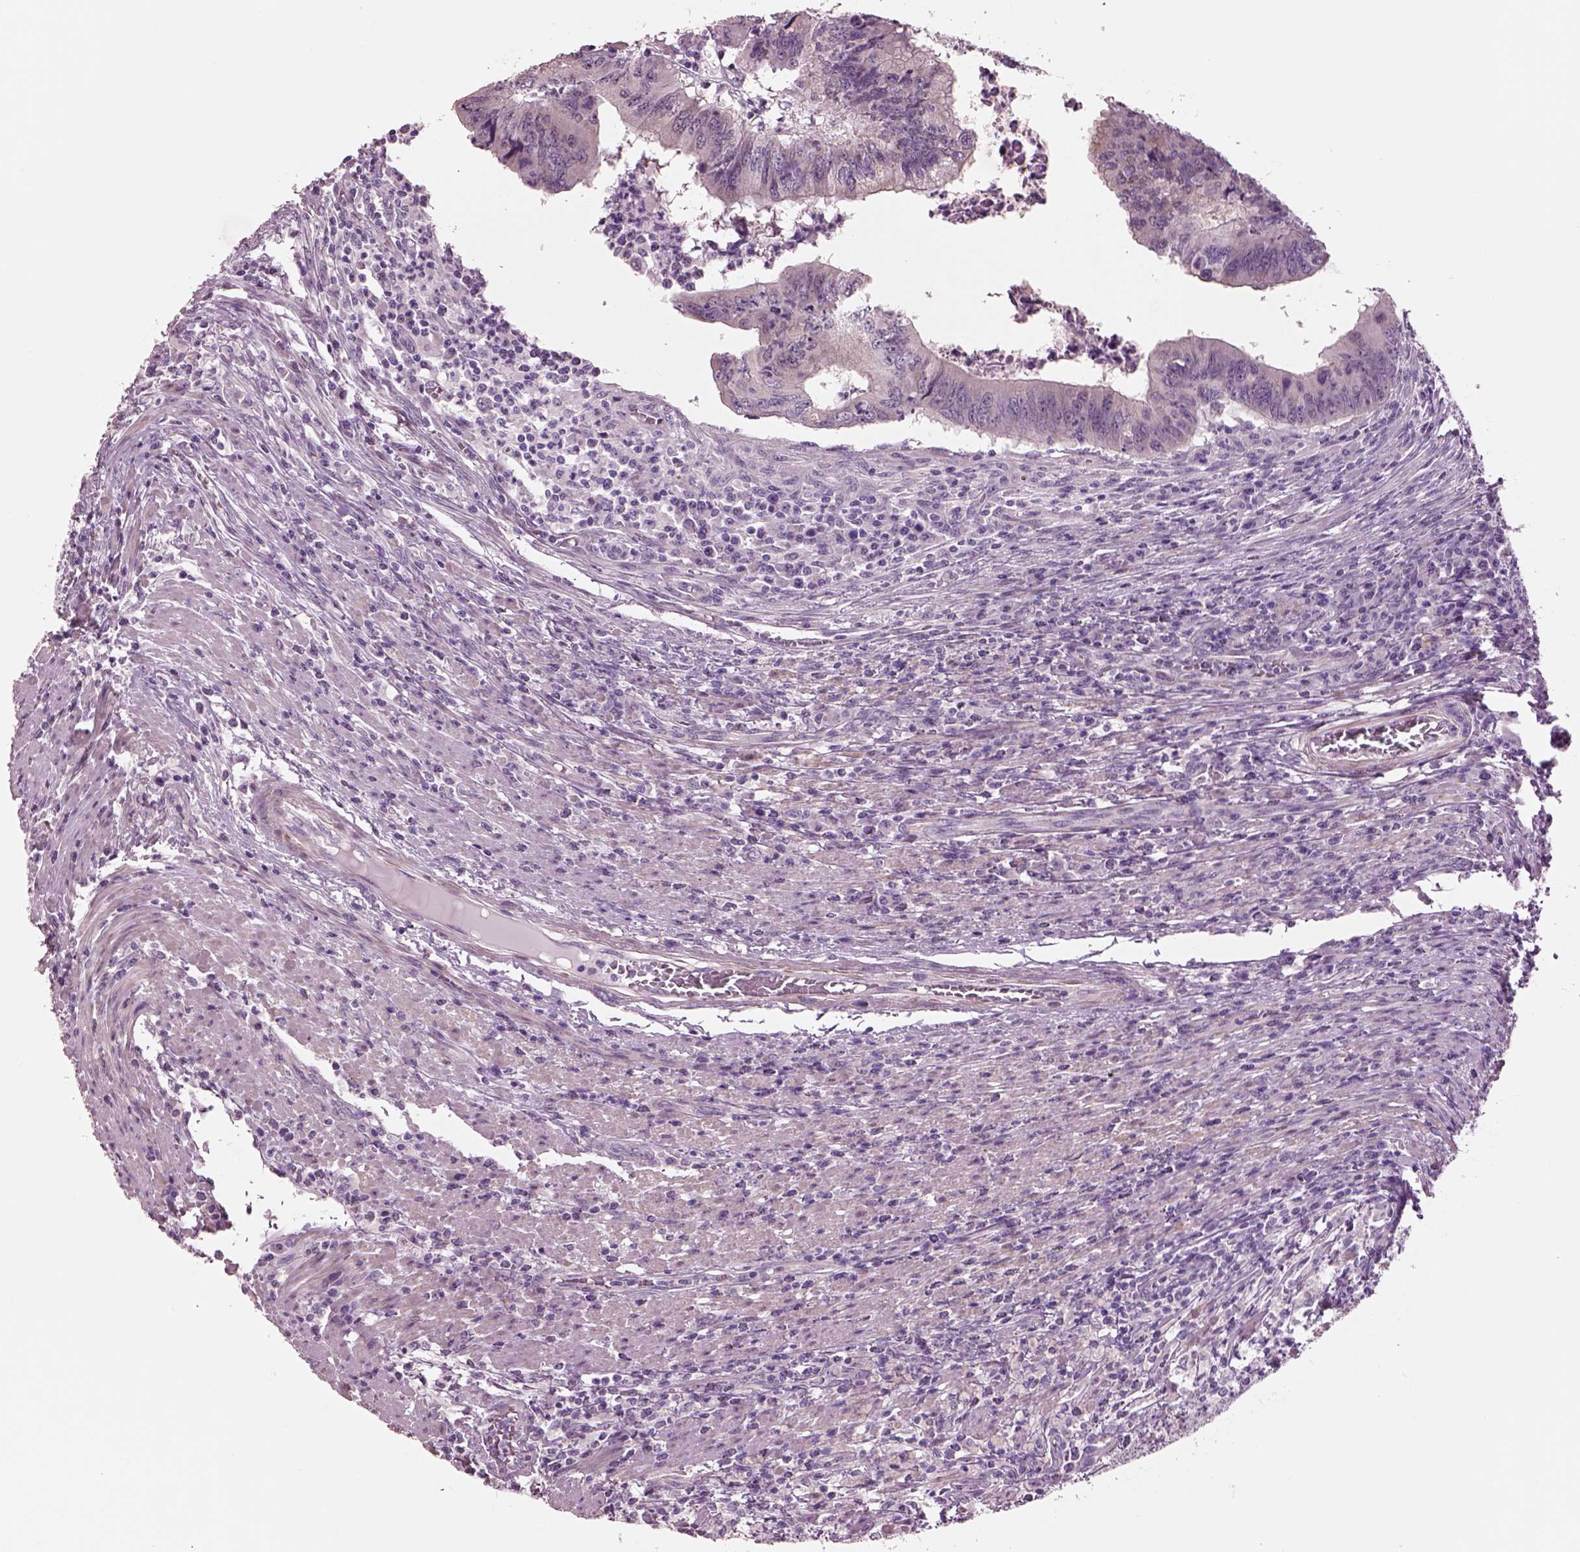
{"staining": {"intensity": "negative", "quantity": "none", "location": "none"}, "tissue": "colorectal cancer", "cell_type": "Tumor cells", "image_type": "cancer", "snomed": [{"axis": "morphology", "description": "Adenocarcinoma, NOS"}, {"axis": "topography", "description": "Colon"}], "caption": "High power microscopy image of an IHC image of colorectal cancer, revealing no significant expression in tumor cells.", "gene": "SCML2", "patient": {"sex": "male", "age": 53}}